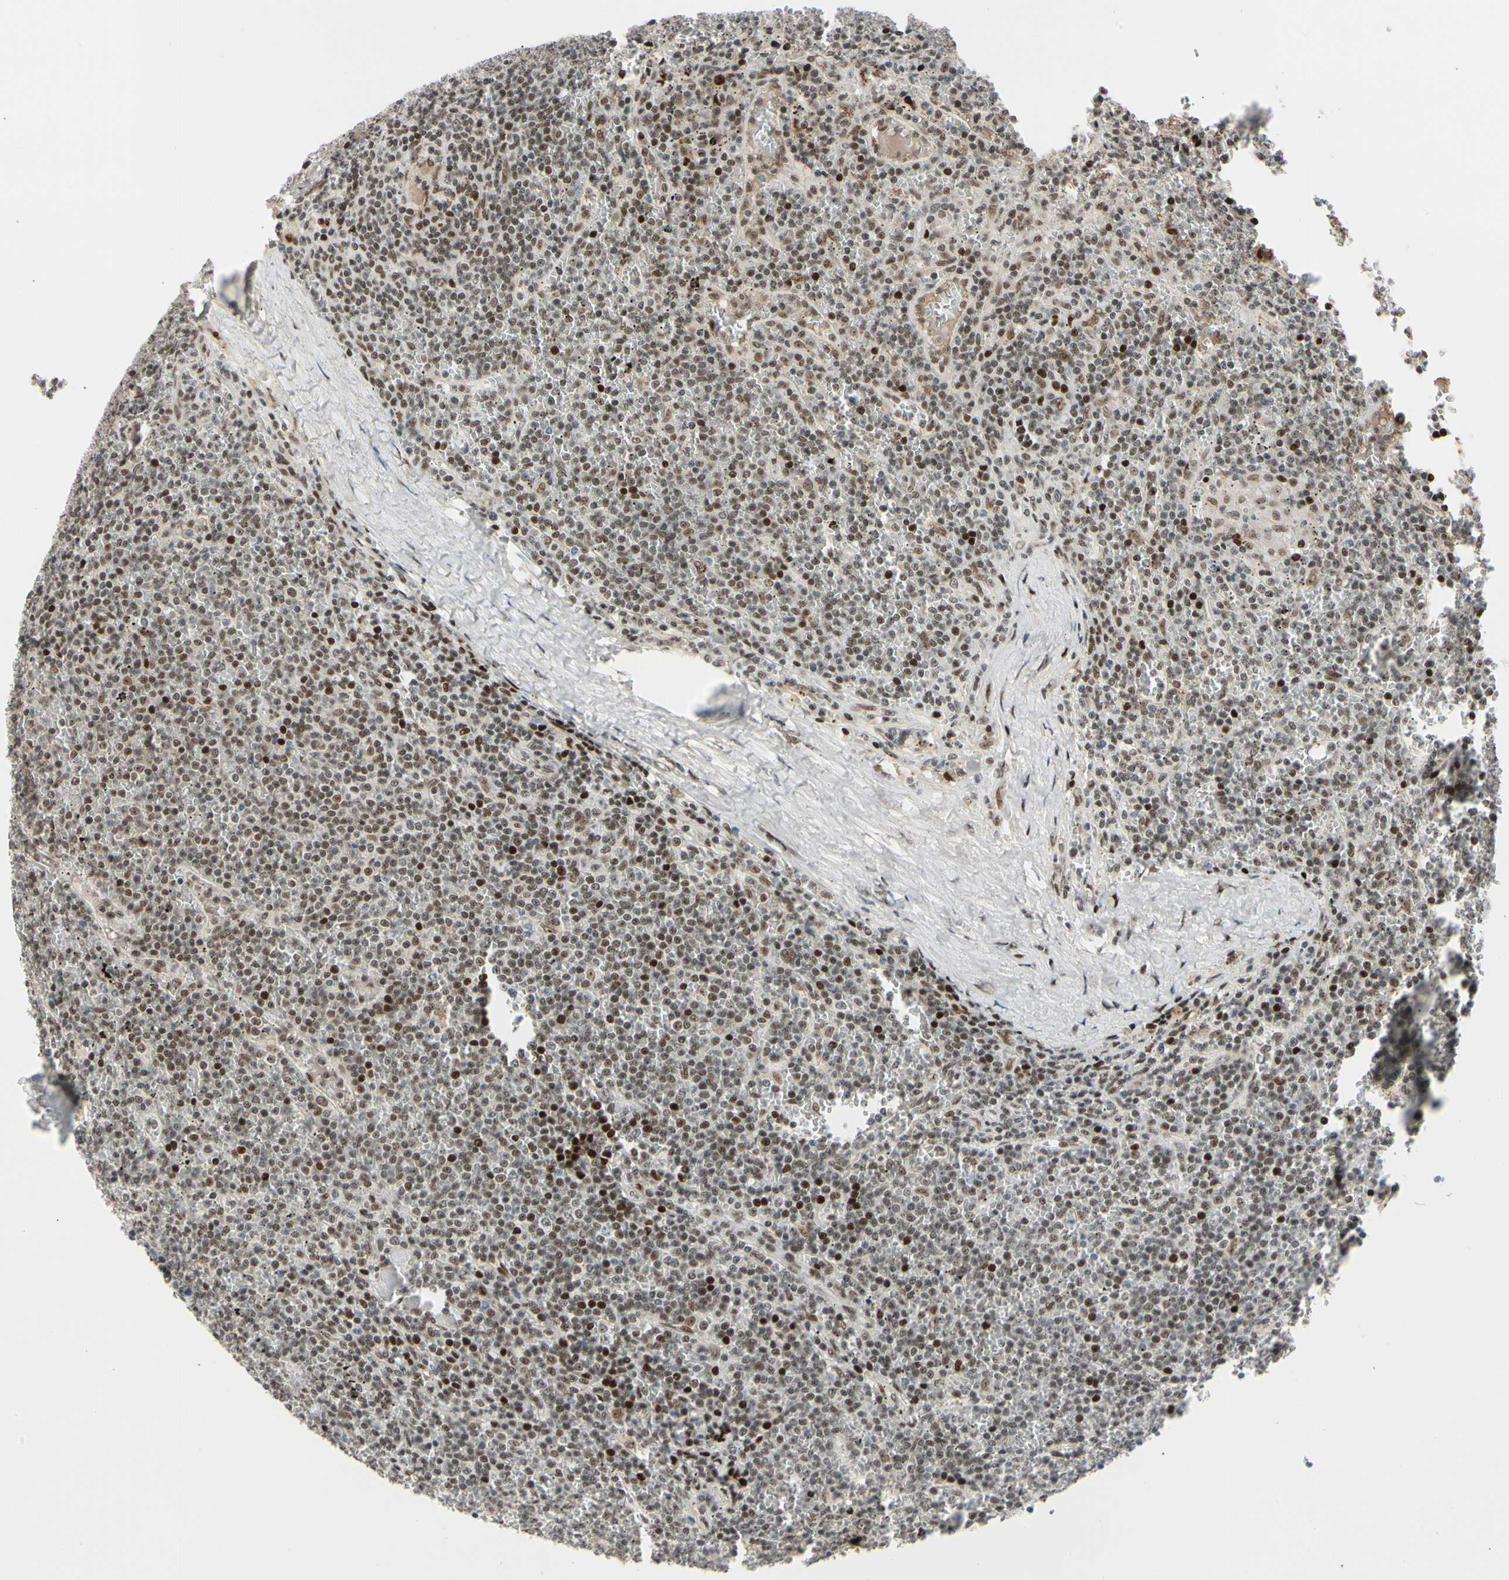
{"staining": {"intensity": "moderate", "quantity": ">75%", "location": "nuclear"}, "tissue": "lymphoma", "cell_type": "Tumor cells", "image_type": "cancer", "snomed": [{"axis": "morphology", "description": "Malignant lymphoma, non-Hodgkin's type, Low grade"}, {"axis": "topography", "description": "Spleen"}], "caption": "Immunohistochemical staining of lymphoma exhibits moderate nuclear protein staining in approximately >75% of tumor cells.", "gene": "FOXO3", "patient": {"sex": "female", "age": 19}}